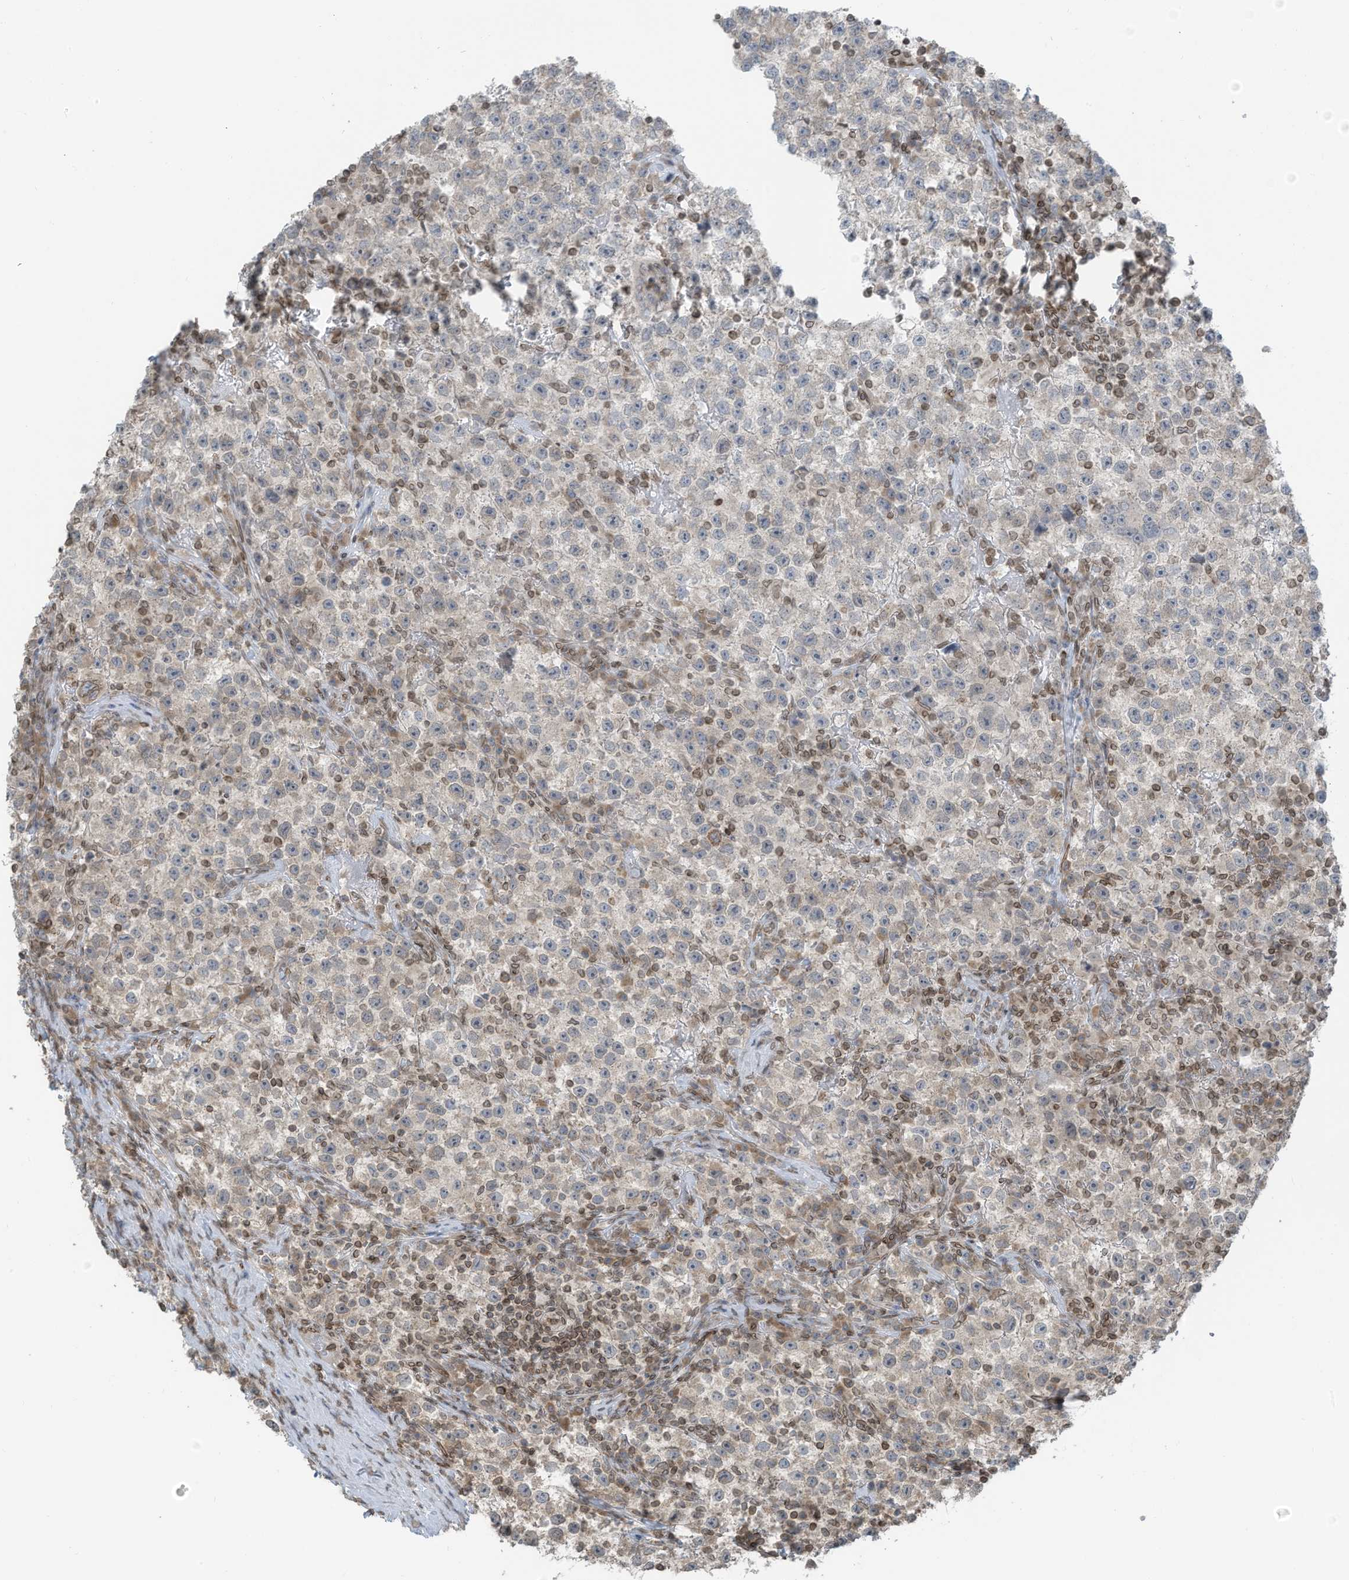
{"staining": {"intensity": "negative", "quantity": "none", "location": "none"}, "tissue": "testis cancer", "cell_type": "Tumor cells", "image_type": "cancer", "snomed": [{"axis": "morphology", "description": "Seminoma, NOS"}, {"axis": "topography", "description": "Testis"}], "caption": "This is an immunohistochemistry (IHC) histopathology image of testis cancer (seminoma). There is no positivity in tumor cells.", "gene": "RABL3", "patient": {"sex": "male", "age": 22}}